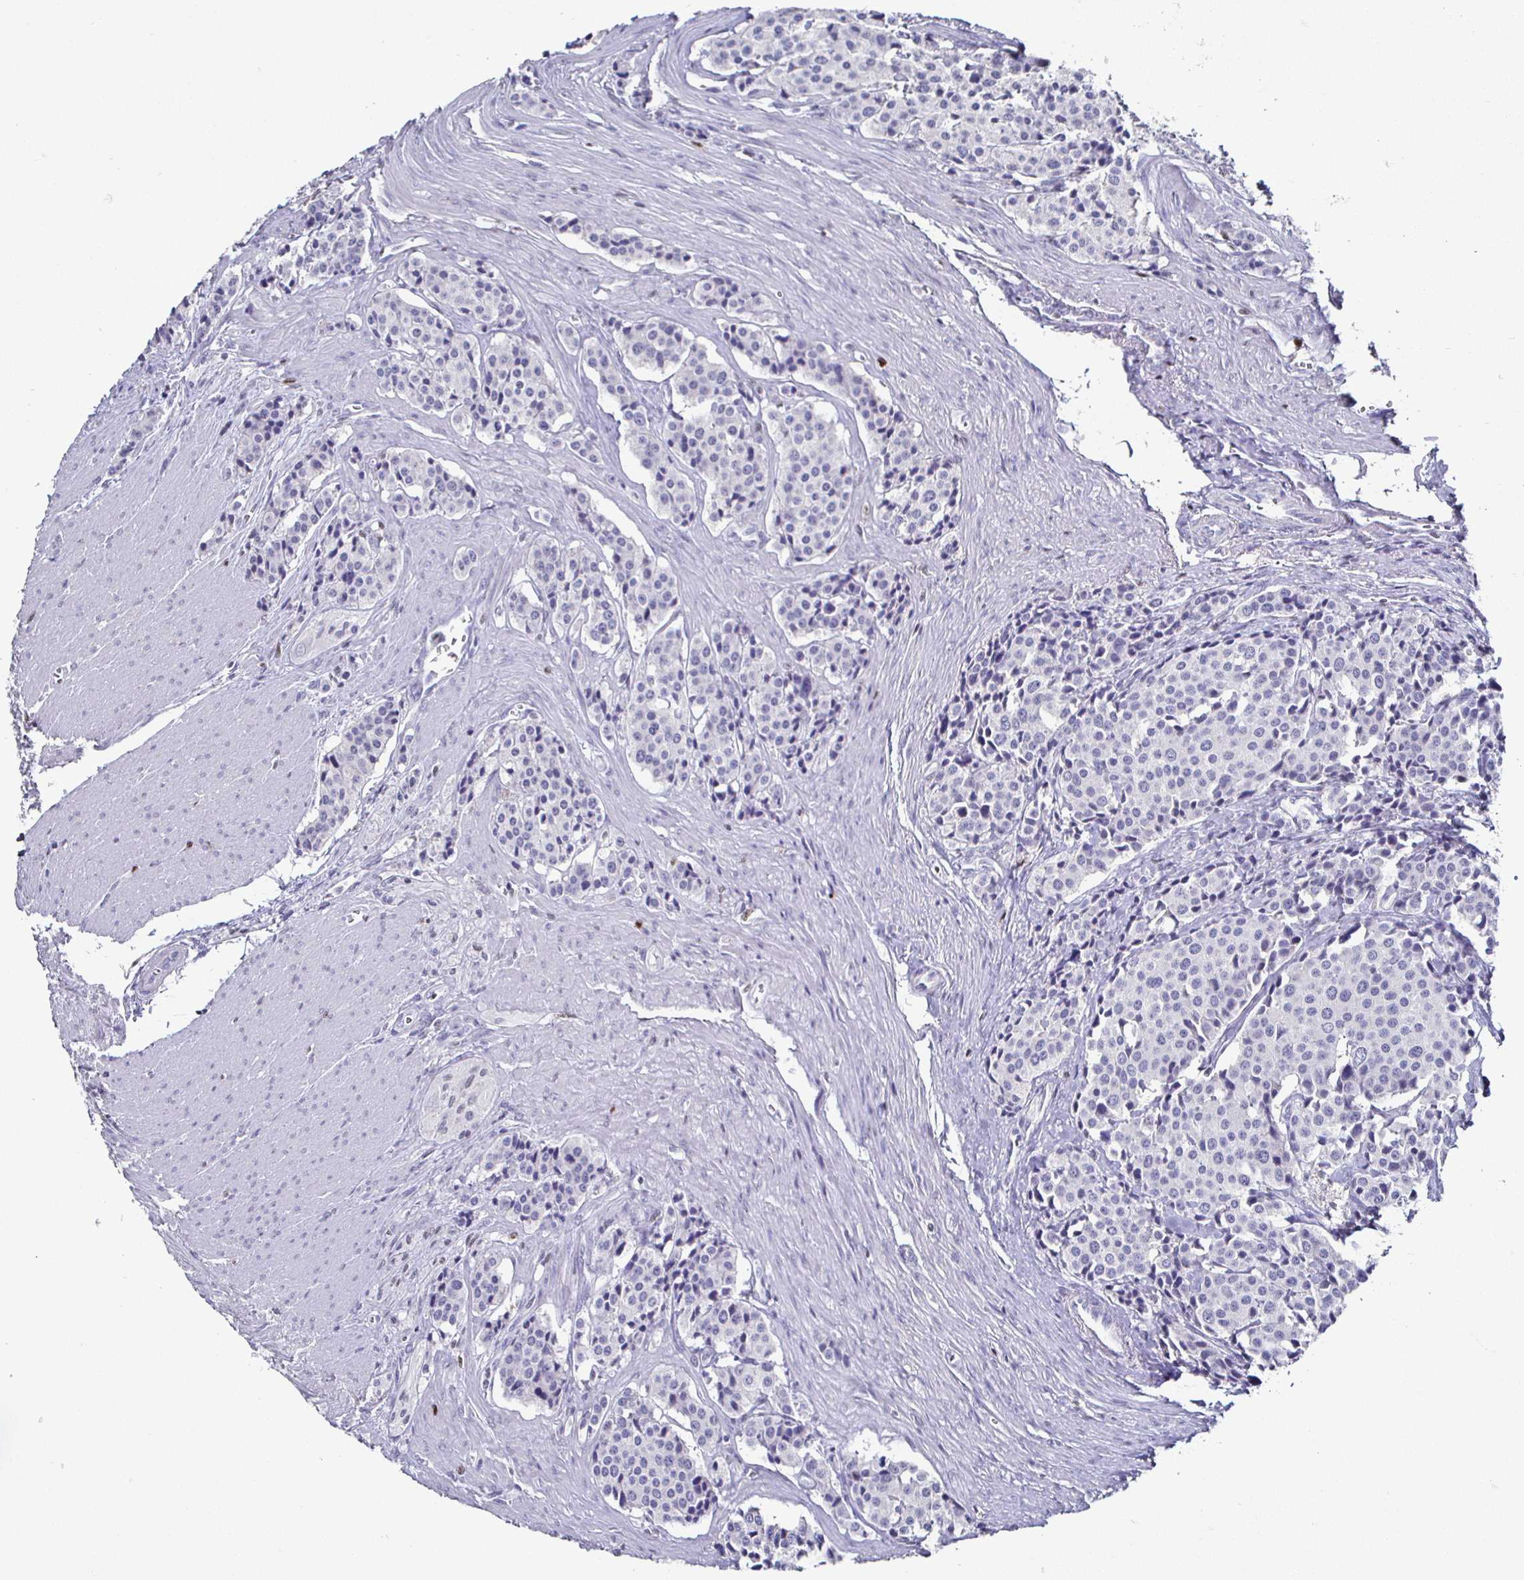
{"staining": {"intensity": "negative", "quantity": "none", "location": "none"}, "tissue": "carcinoid", "cell_type": "Tumor cells", "image_type": "cancer", "snomed": [{"axis": "morphology", "description": "Carcinoid, malignant, NOS"}, {"axis": "topography", "description": "Small intestine"}], "caption": "Malignant carcinoid was stained to show a protein in brown. There is no significant positivity in tumor cells. (Brightfield microscopy of DAB immunohistochemistry (IHC) at high magnification).", "gene": "RUNX2", "patient": {"sex": "male", "age": 73}}